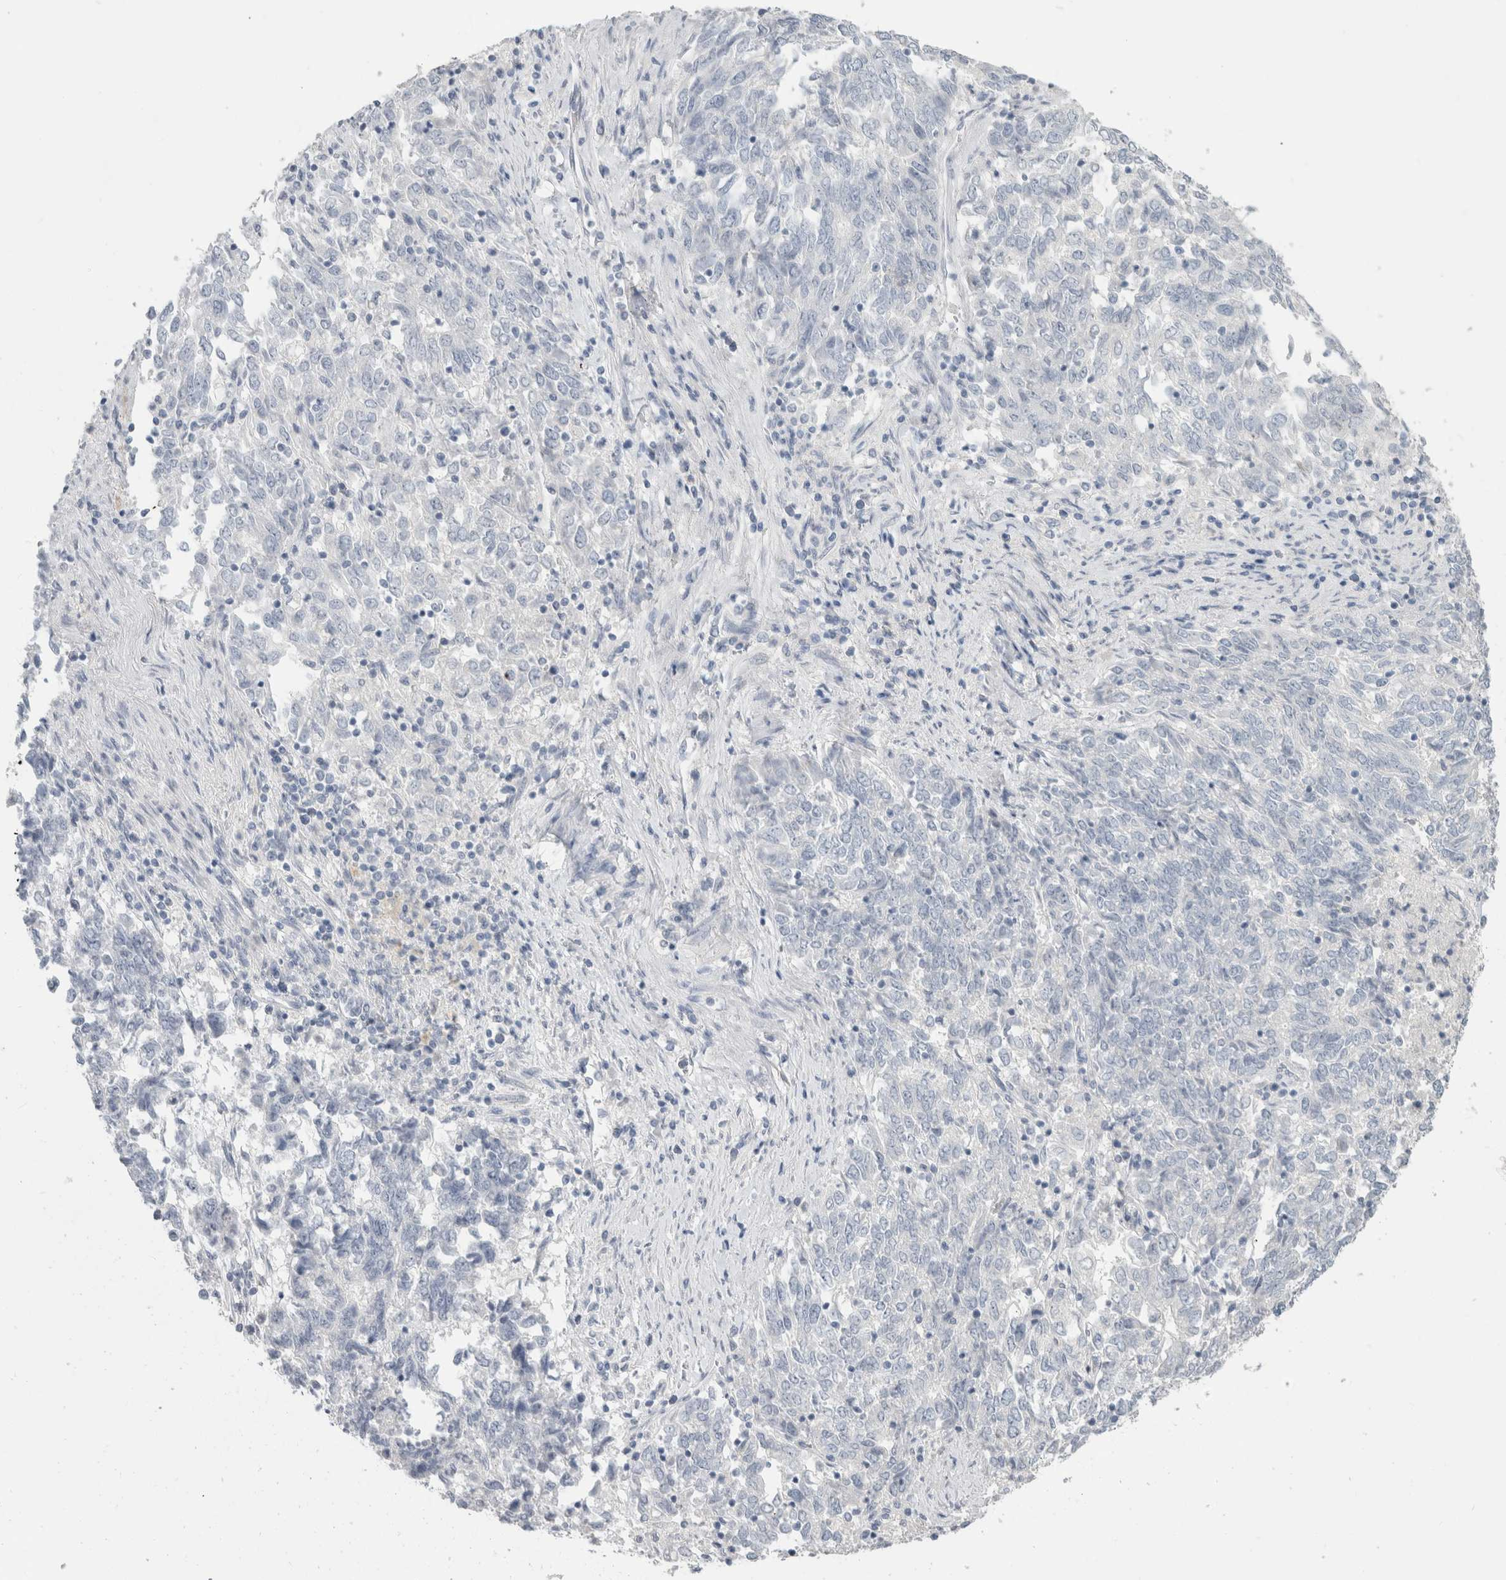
{"staining": {"intensity": "negative", "quantity": "none", "location": "none"}, "tissue": "endometrial cancer", "cell_type": "Tumor cells", "image_type": "cancer", "snomed": [{"axis": "morphology", "description": "Adenocarcinoma, NOS"}, {"axis": "topography", "description": "Endometrium"}], "caption": "Endometrial cancer (adenocarcinoma) was stained to show a protein in brown. There is no significant positivity in tumor cells. The staining is performed using DAB brown chromogen with nuclei counter-stained in using hematoxylin.", "gene": "SLC6A1", "patient": {"sex": "female", "age": 80}}